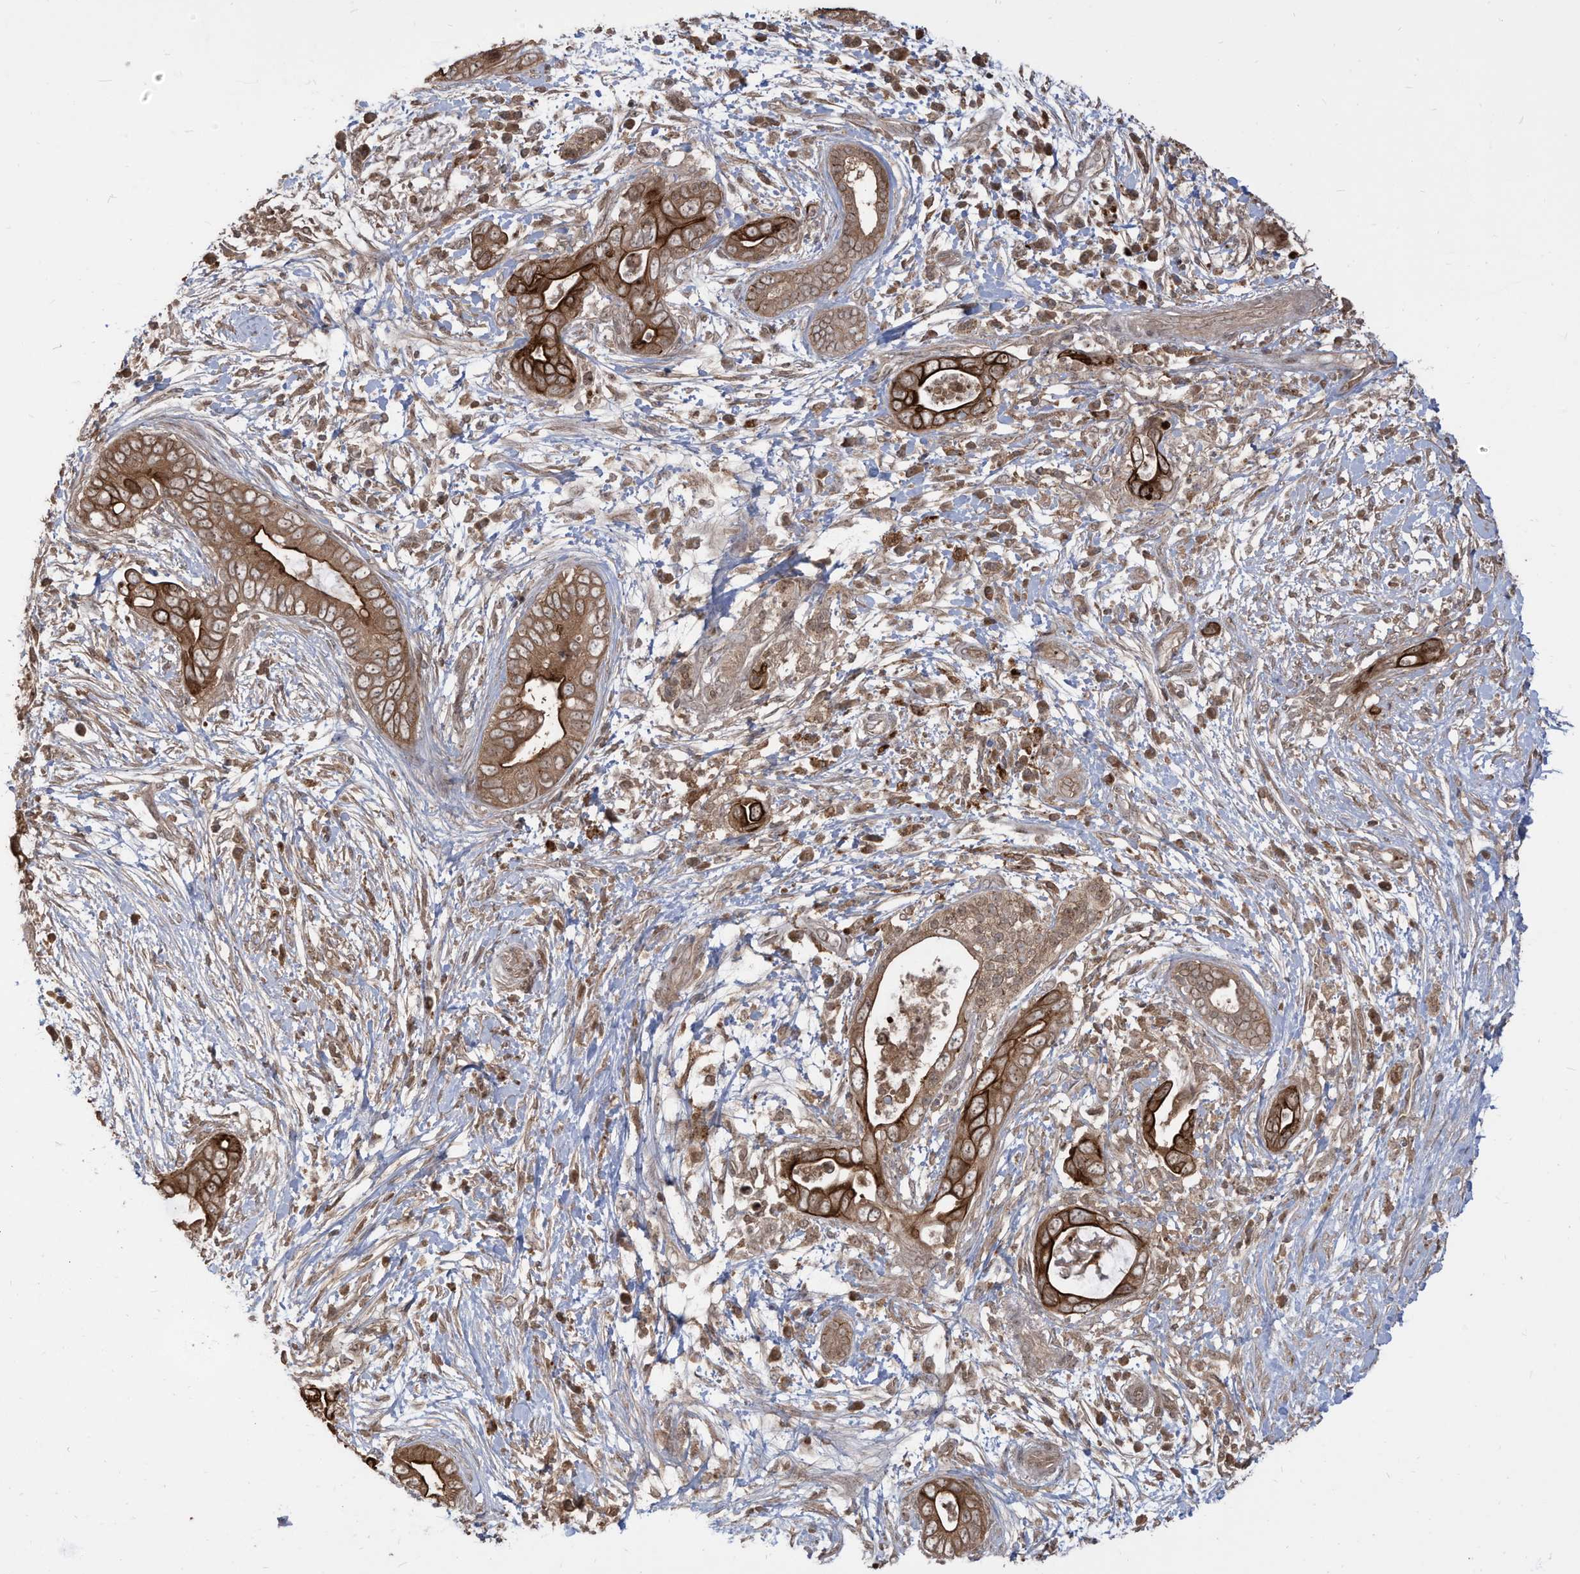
{"staining": {"intensity": "strong", "quantity": ">75%", "location": "cytoplasmic/membranous"}, "tissue": "pancreatic cancer", "cell_type": "Tumor cells", "image_type": "cancer", "snomed": [{"axis": "morphology", "description": "Adenocarcinoma, NOS"}, {"axis": "topography", "description": "Pancreas"}], "caption": "Pancreatic adenocarcinoma stained for a protein (brown) shows strong cytoplasmic/membranous positive positivity in about >75% of tumor cells.", "gene": "CARF", "patient": {"sex": "male", "age": 75}}